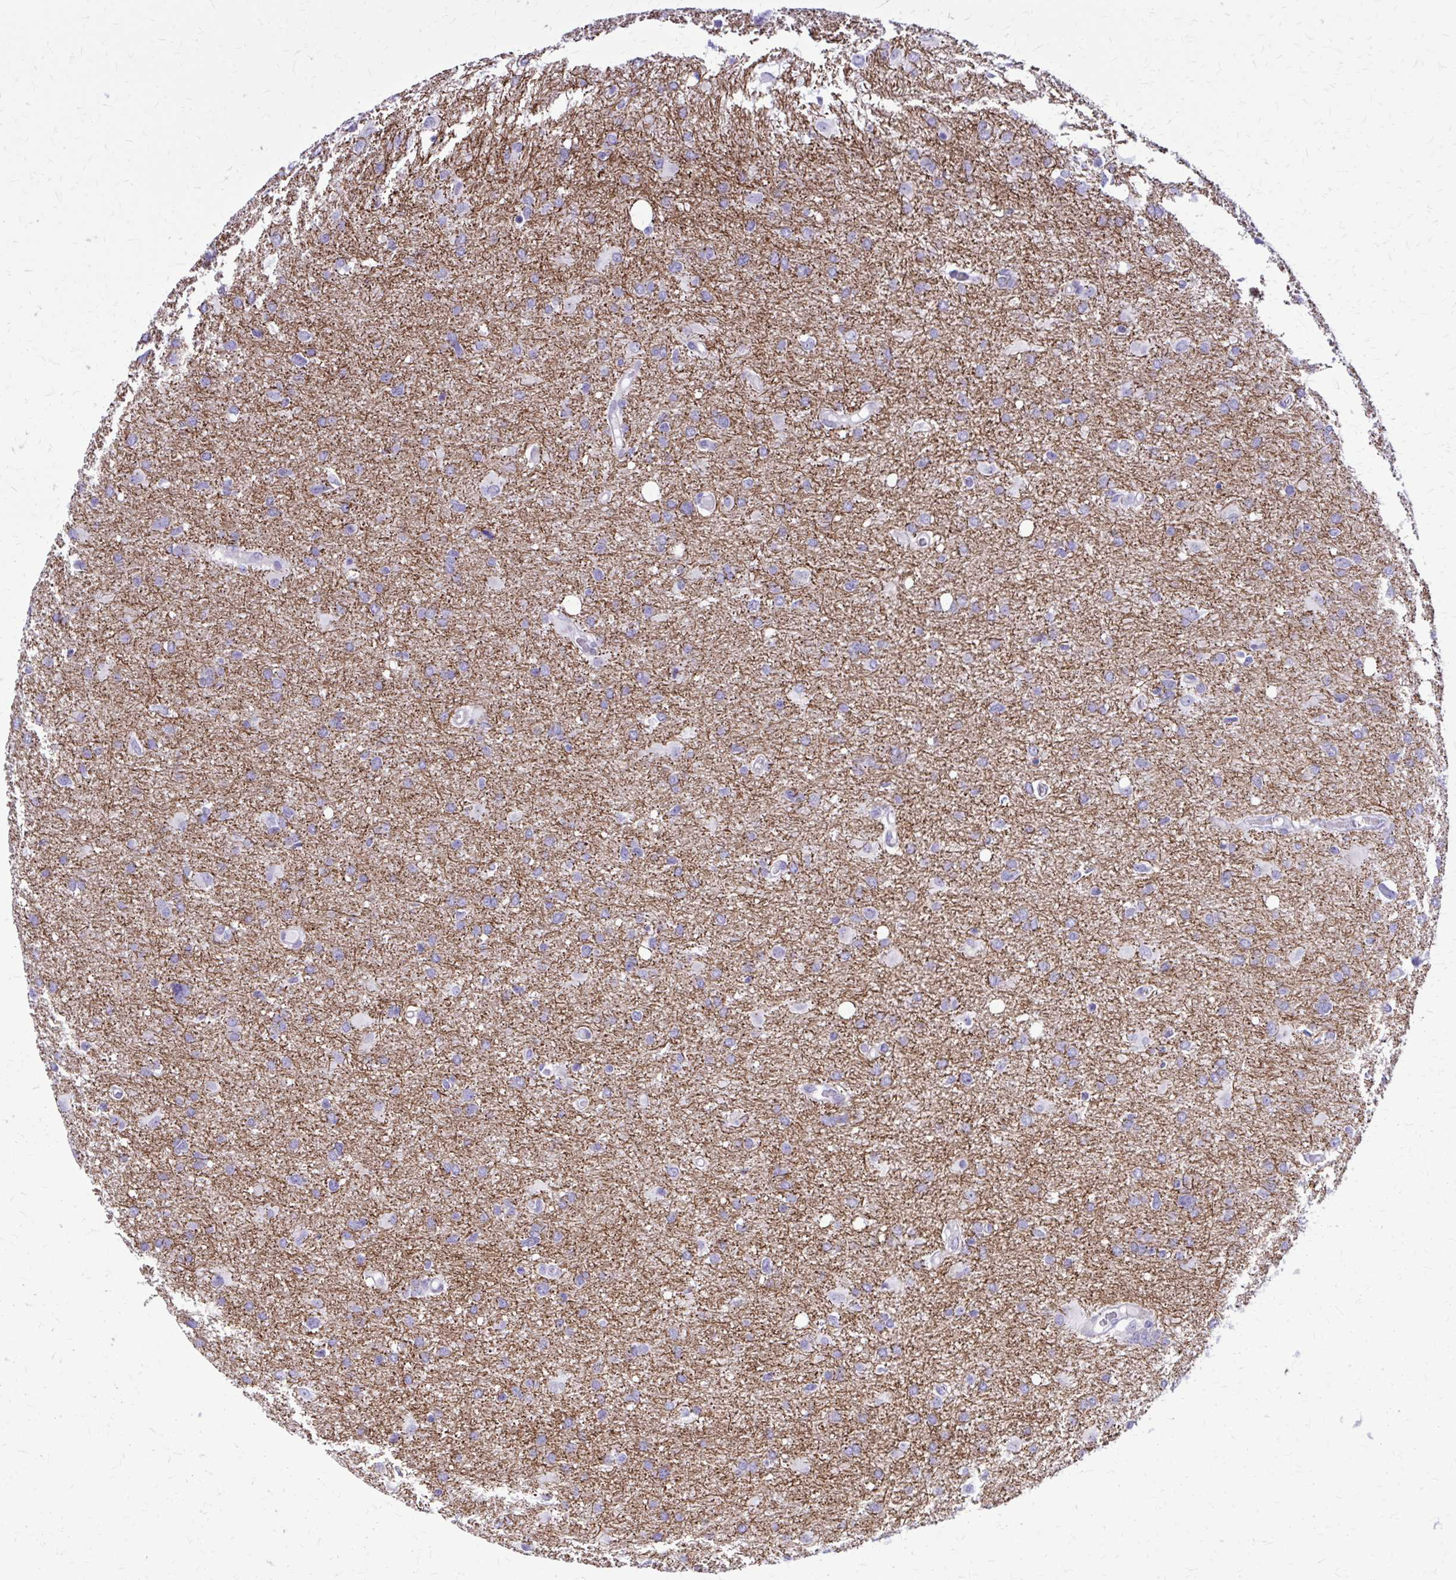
{"staining": {"intensity": "negative", "quantity": "none", "location": "none"}, "tissue": "glioma", "cell_type": "Tumor cells", "image_type": "cancer", "snomed": [{"axis": "morphology", "description": "Glioma, malignant, High grade"}, {"axis": "topography", "description": "Brain"}], "caption": "Photomicrograph shows no significant protein positivity in tumor cells of glioma. The staining is performed using DAB brown chromogen with nuclei counter-stained in using hematoxylin.", "gene": "PEDS1", "patient": {"sex": "male", "age": 53}}